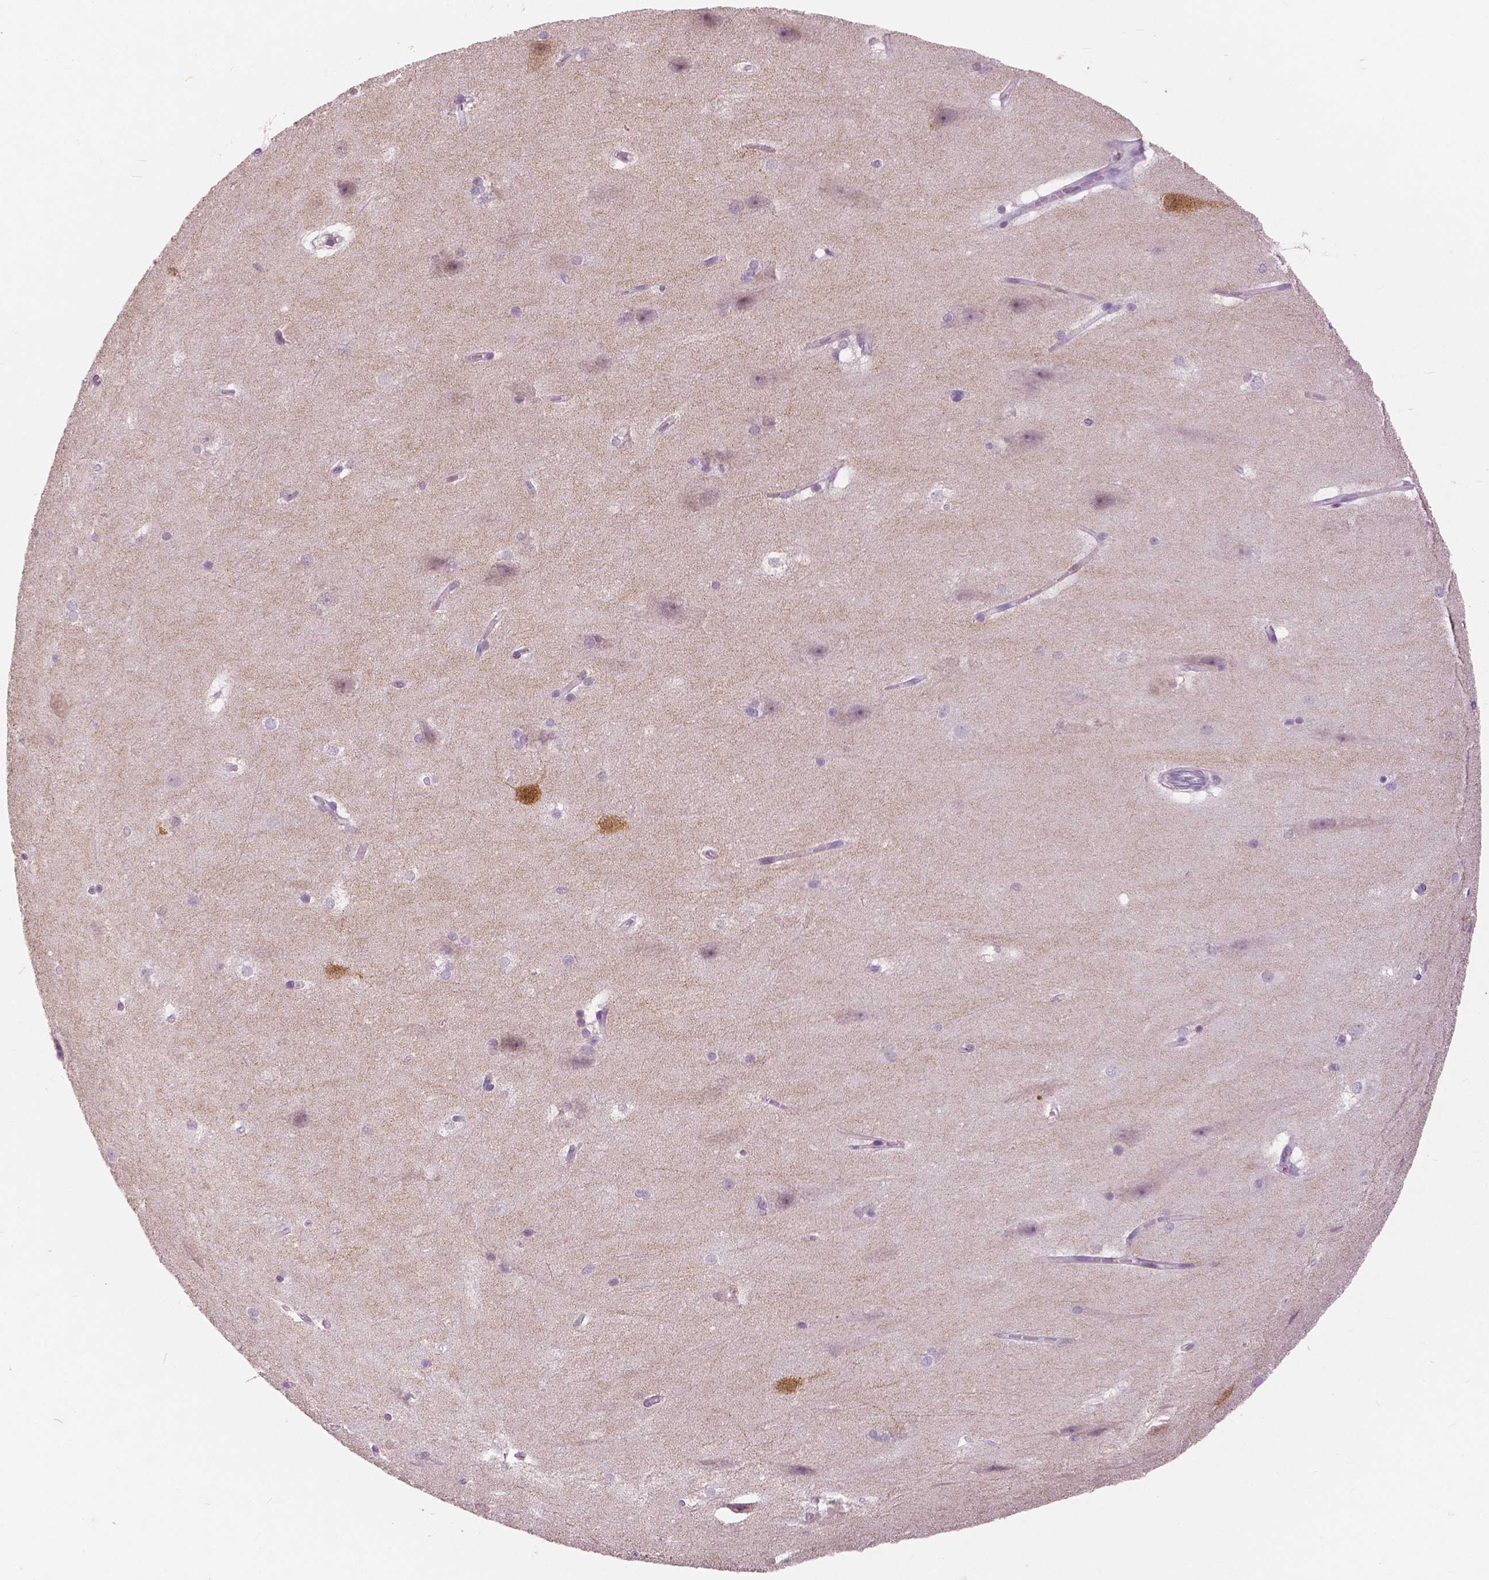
{"staining": {"intensity": "negative", "quantity": "none", "location": "none"}, "tissue": "hippocampus", "cell_type": "Glial cells", "image_type": "normal", "snomed": [{"axis": "morphology", "description": "Normal tissue, NOS"}, {"axis": "topography", "description": "Cerebral cortex"}, {"axis": "topography", "description": "Hippocampus"}], "caption": "Immunohistochemistry (IHC) histopathology image of normal hippocampus: hippocampus stained with DAB (3,3'-diaminobenzidine) reveals no significant protein expression in glial cells. Brightfield microscopy of immunohistochemistry stained with DAB (brown) and hematoxylin (blue), captured at high magnification.", "gene": "GRIN2A", "patient": {"sex": "female", "age": 19}}